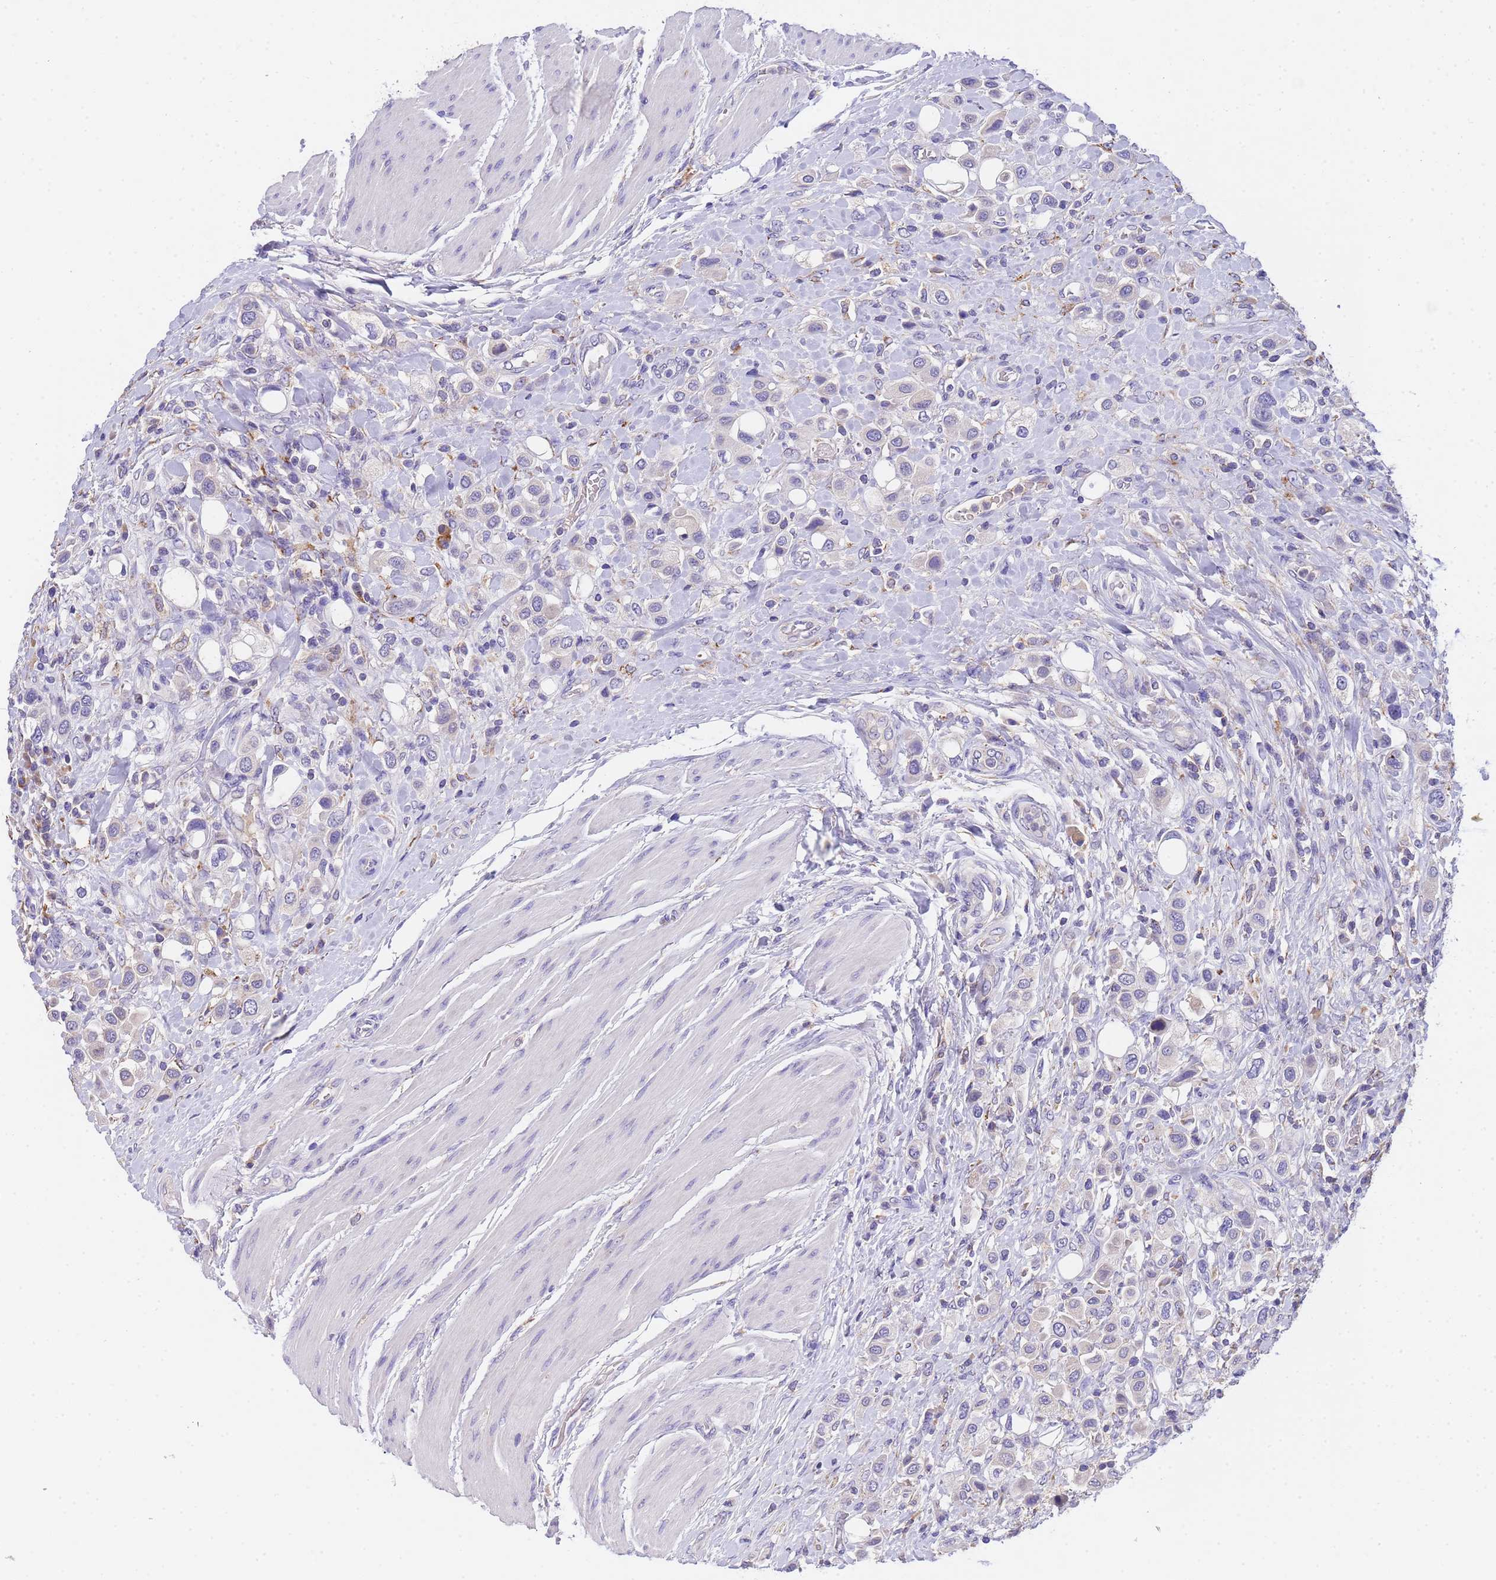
{"staining": {"intensity": "negative", "quantity": "none", "location": "none"}, "tissue": "urothelial cancer", "cell_type": "Tumor cells", "image_type": "cancer", "snomed": [{"axis": "morphology", "description": "Urothelial carcinoma, High grade"}, {"axis": "topography", "description": "Urinary bladder"}], "caption": "Immunohistochemical staining of urothelial cancer shows no significant expression in tumor cells.", "gene": "SLC24A3", "patient": {"sex": "male", "age": 50}}